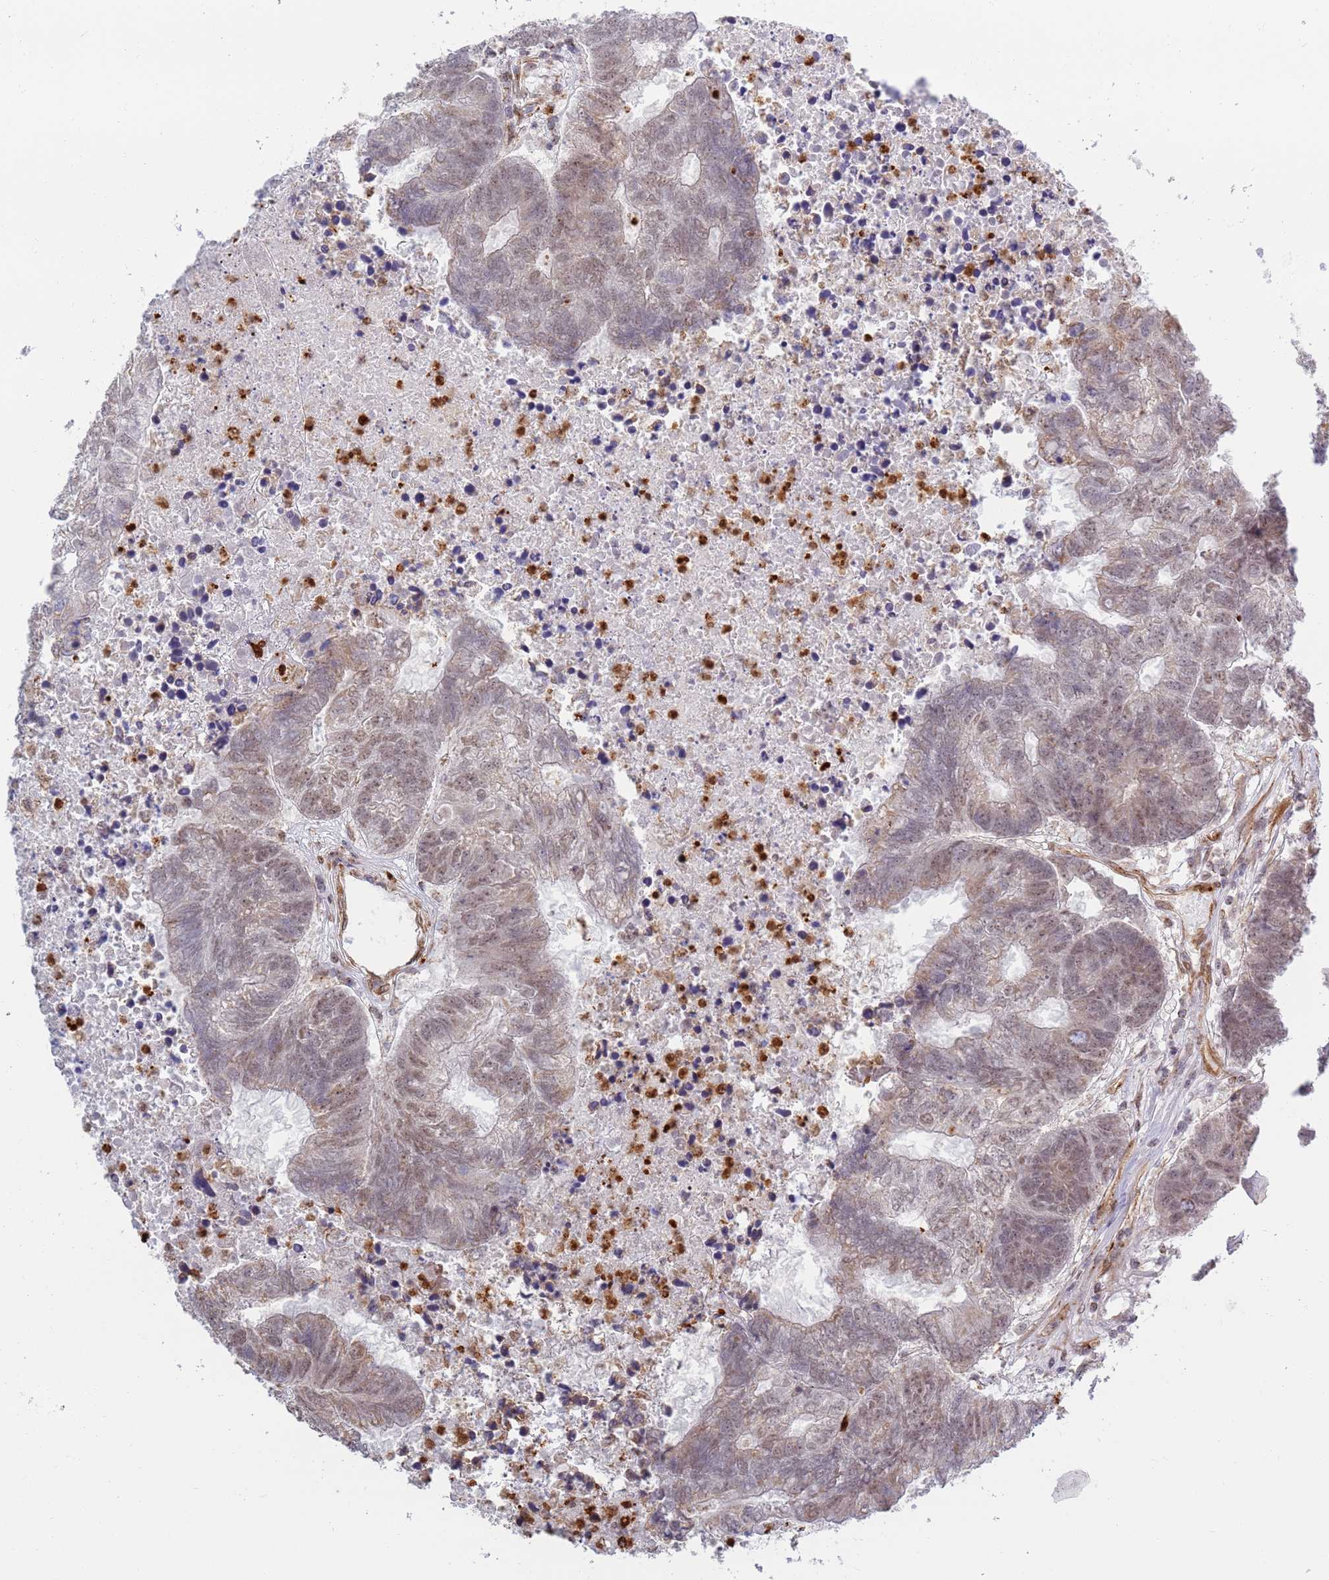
{"staining": {"intensity": "moderate", "quantity": "25%-75%", "location": "nuclear"}, "tissue": "colorectal cancer", "cell_type": "Tumor cells", "image_type": "cancer", "snomed": [{"axis": "morphology", "description": "Adenocarcinoma, NOS"}, {"axis": "topography", "description": "Colon"}], "caption": "Protein expression analysis of human colorectal cancer (adenocarcinoma) reveals moderate nuclear positivity in approximately 25%-75% of tumor cells.", "gene": "CEP170", "patient": {"sex": "female", "age": 48}}